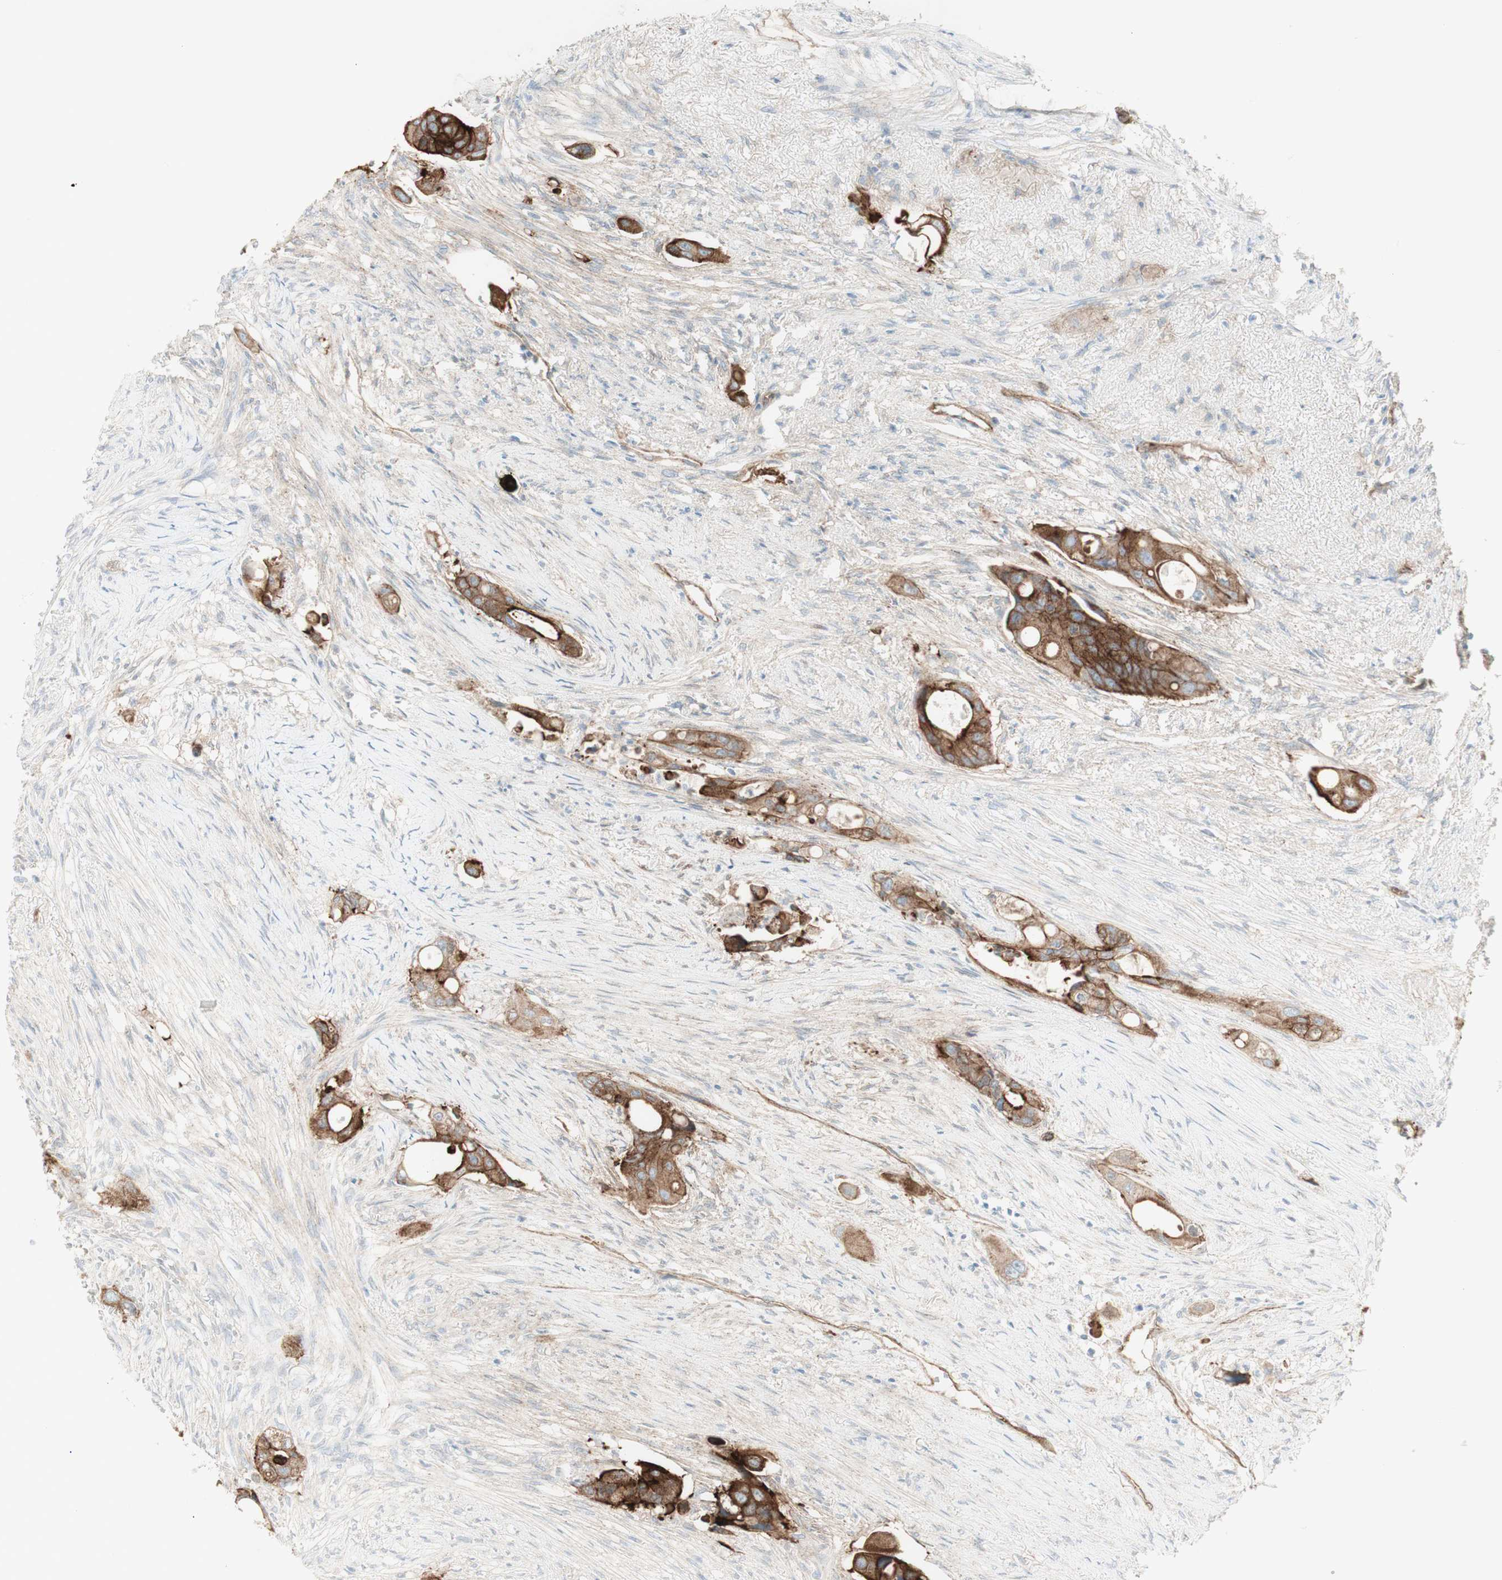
{"staining": {"intensity": "strong", "quantity": ">75%", "location": "cytoplasmic/membranous"}, "tissue": "colorectal cancer", "cell_type": "Tumor cells", "image_type": "cancer", "snomed": [{"axis": "morphology", "description": "Adenocarcinoma, NOS"}, {"axis": "topography", "description": "Colon"}], "caption": "Protein staining of adenocarcinoma (colorectal) tissue displays strong cytoplasmic/membranous expression in approximately >75% of tumor cells.", "gene": "MYO6", "patient": {"sex": "female", "age": 57}}